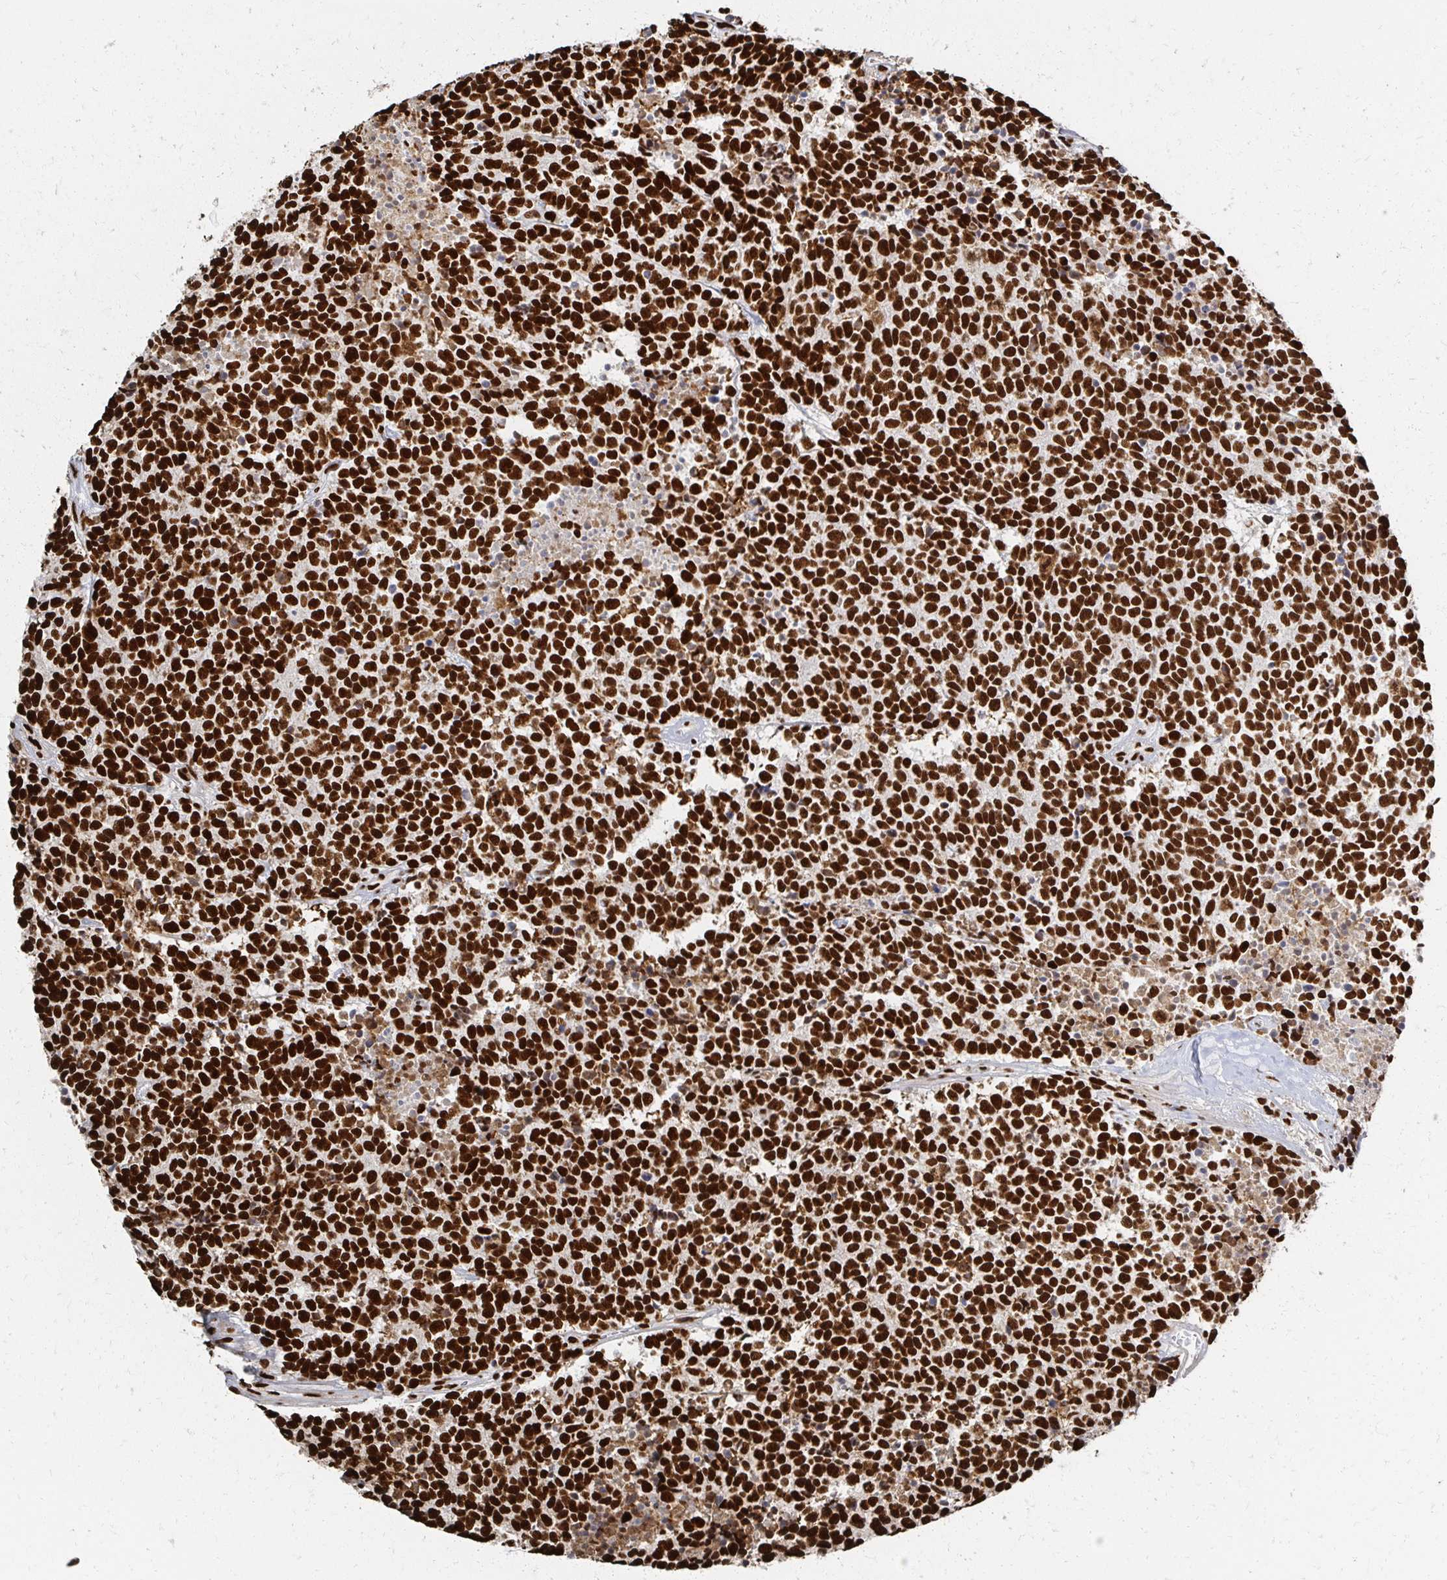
{"staining": {"intensity": "strong", "quantity": ">75%", "location": "nuclear"}, "tissue": "carcinoid", "cell_type": "Tumor cells", "image_type": "cancer", "snomed": [{"axis": "morphology", "description": "Carcinoid, malignant, NOS"}, {"axis": "topography", "description": "Skin"}], "caption": "IHC staining of carcinoid, which displays high levels of strong nuclear positivity in about >75% of tumor cells indicating strong nuclear protein staining. The staining was performed using DAB (3,3'-diaminobenzidine) (brown) for protein detection and nuclei were counterstained in hematoxylin (blue).", "gene": "RBBP7", "patient": {"sex": "female", "age": 79}}